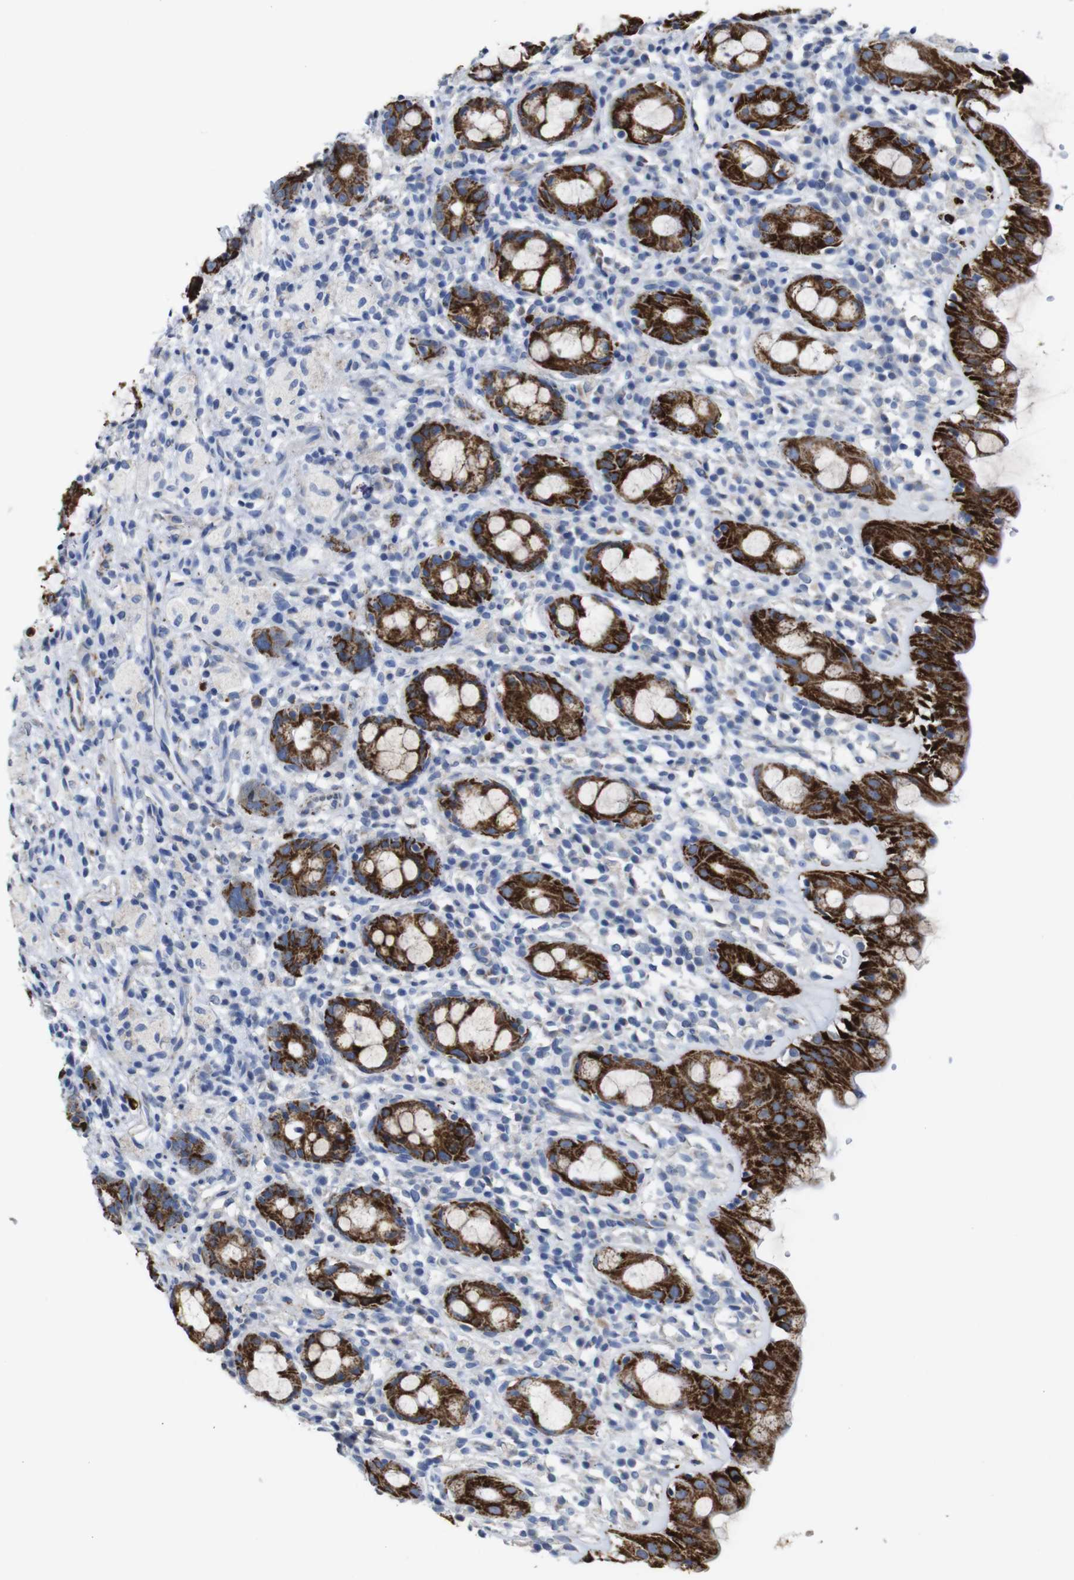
{"staining": {"intensity": "strong", "quantity": ">75%", "location": "cytoplasmic/membranous"}, "tissue": "rectum", "cell_type": "Glandular cells", "image_type": "normal", "snomed": [{"axis": "morphology", "description": "Normal tissue, NOS"}, {"axis": "topography", "description": "Rectum"}], "caption": "Immunohistochemistry (IHC) of benign rectum exhibits high levels of strong cytoplasmic/membranous staining in approximately >75% of glandular cells.", "gene": "MAOA", "patient": {"sex": "male", "age": 44}}